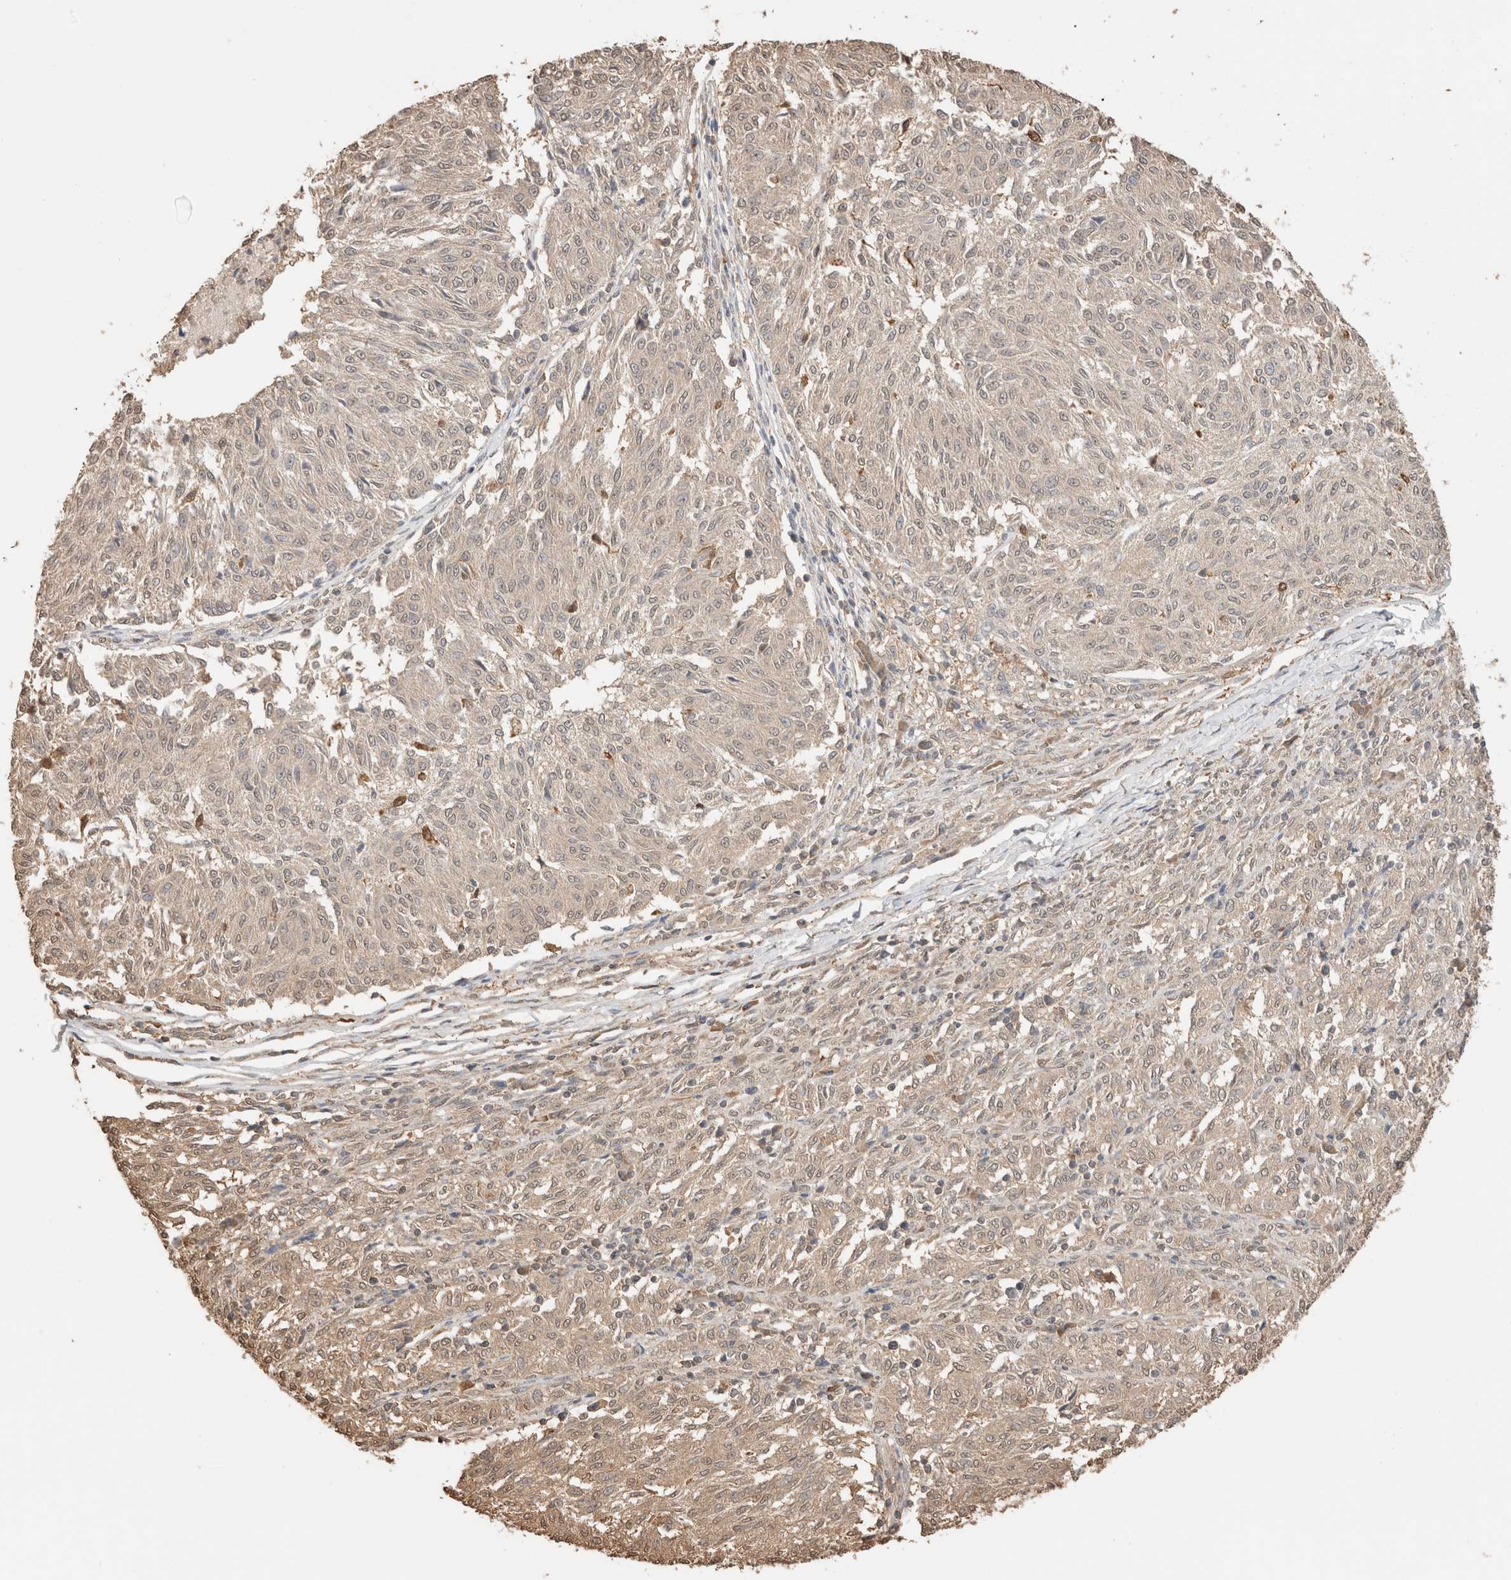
{"staining": {"intensity": "weak", "quantity": "<25%", "location": "nuclear"}, "tissue": "melanoma", "cell_type": "Tumor cells", "image_type": "cancer", "snomed": [{"axis": "morphology", "description": "Malignant melanoma, NOS"}, {"axis": "topography", "description": "Skin"}], "caption": "Melanoma was stained to show a protein in brown. There is no significant positivity in tumor cells.", "gene": "YWHAH", "patient": {"sex": "female", "age": 72}}